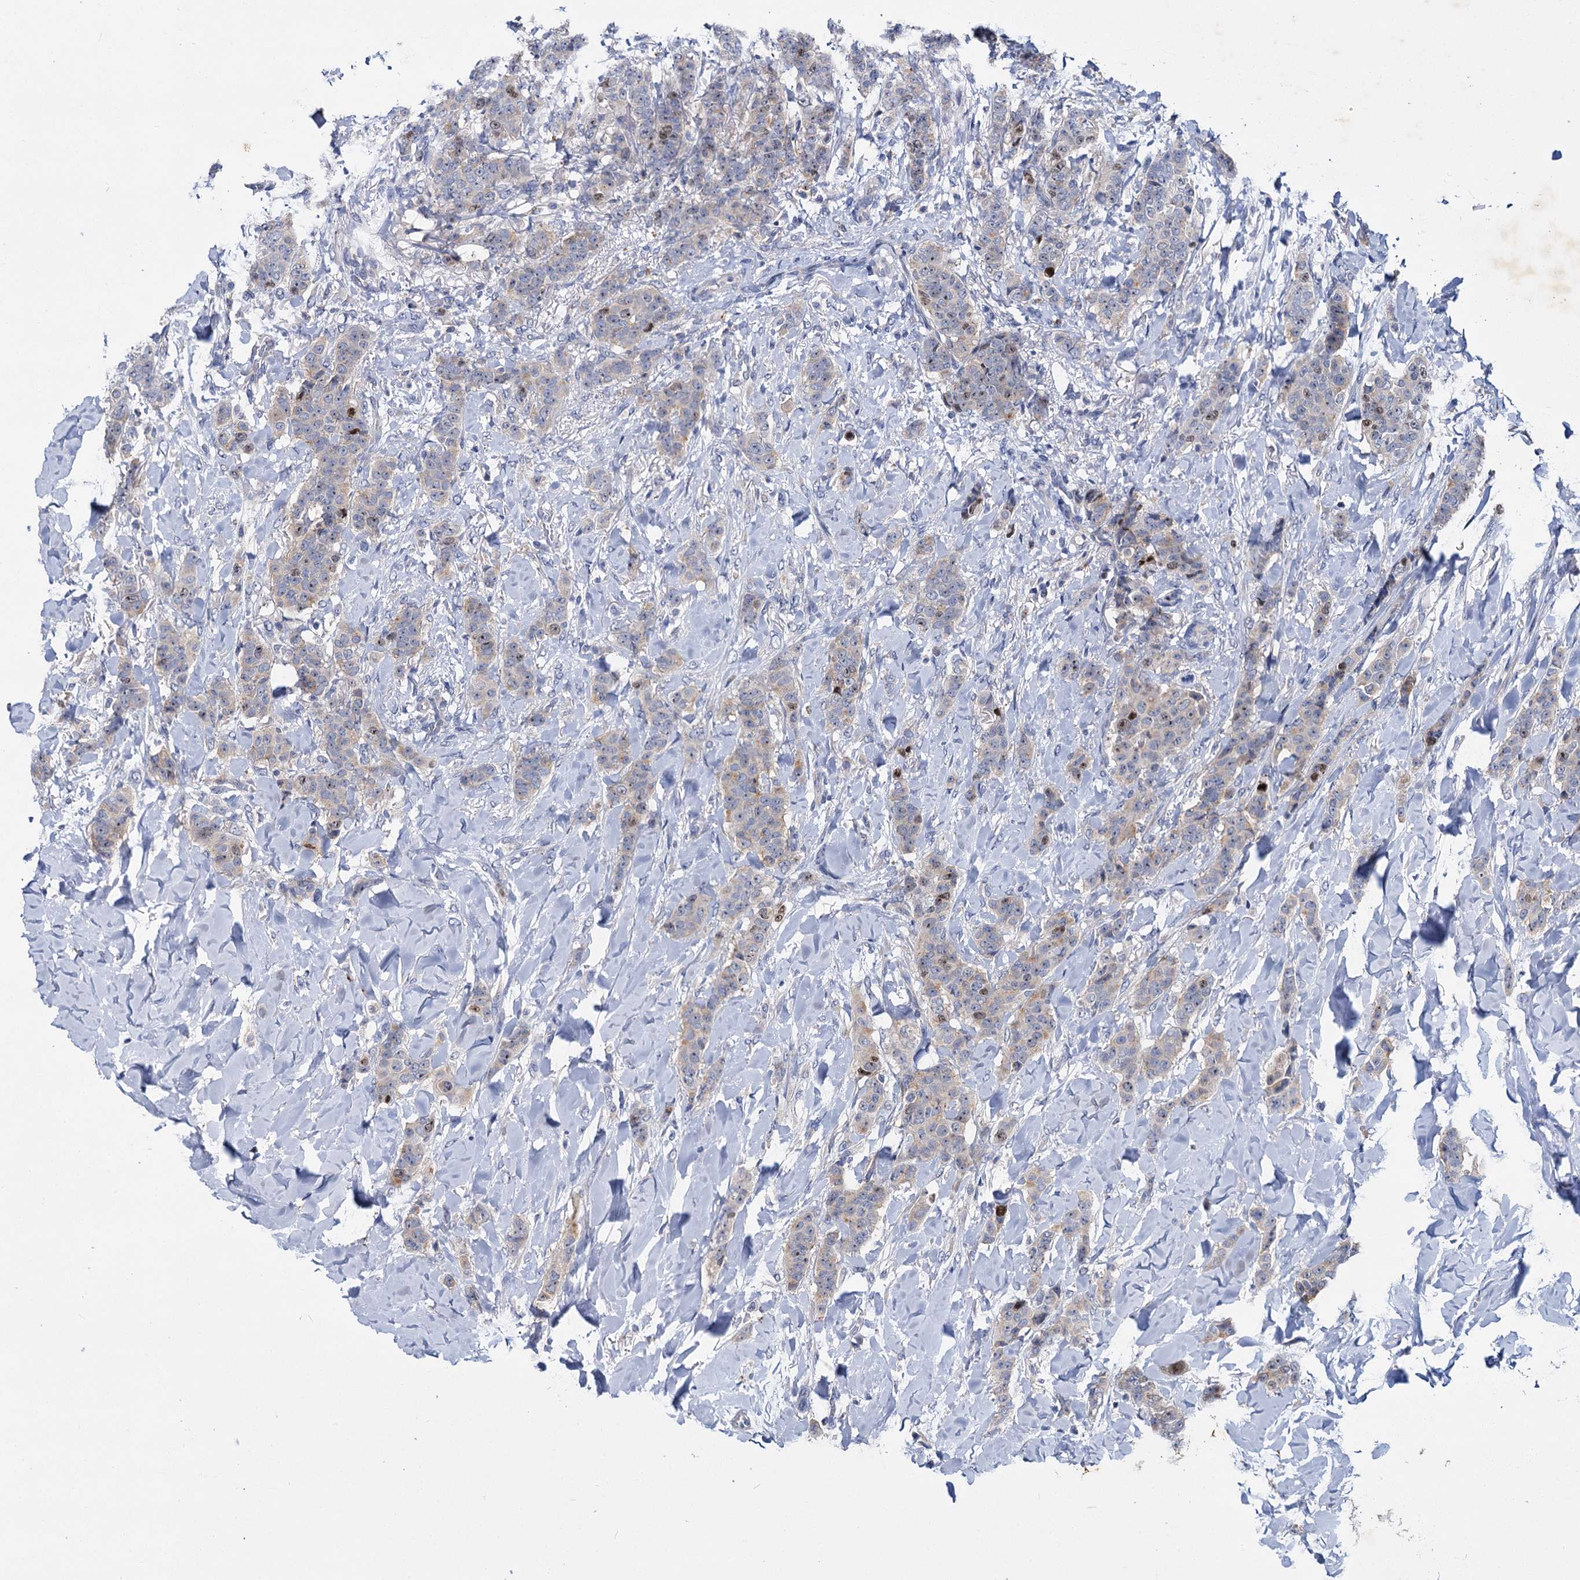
{"staining": {"intensity": "weak", "quantity": "<25%", "location": "cytoplasmic/membranous,nuclear"}, "tissue": "breast cancer", "cell_type": "Tumor cells", "image_type": "cancer", "snomed": [{"axis": "morphology", "description": "Duct carcinoma"}, {"axis": "topography", "description": "Breast"}], "caption": "The IHC photomicrograph has no significant expression in tumor cells of breast intraductal carcinoma tissue. Nuclei are stained in blue.", "gene": "ATP9A", "patient": {"sex": "female", "age": 40}}